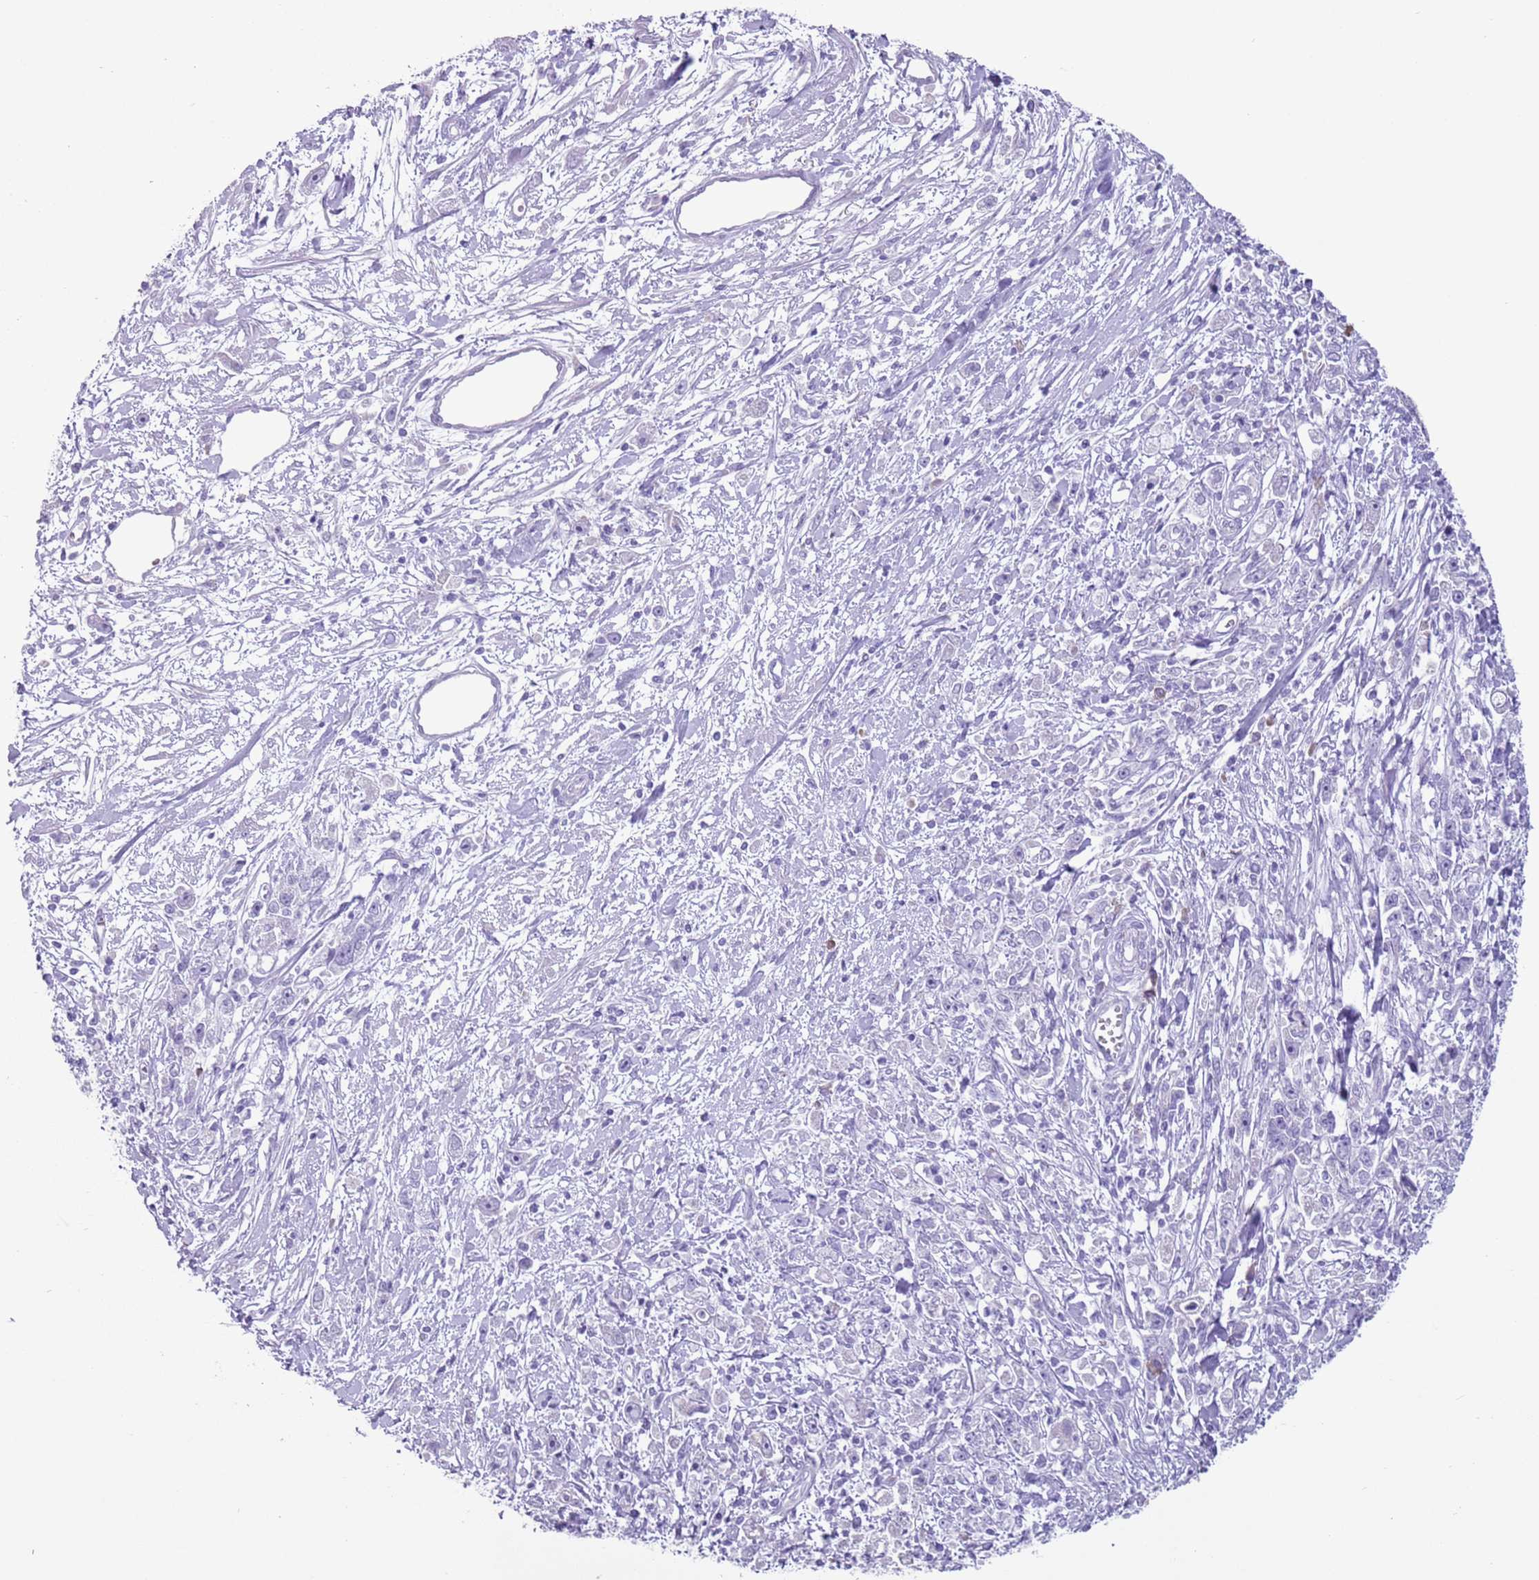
{"staining": {"intensity": "negative", "quantity": "none", "location": "none"}, "tissue": "stomach cancer", "cell_type": "Tumor cells", "image_type": "cancer", "snomed": [{"axis": "morphology", "description": "Adenocarcinoma, NOS"}, {"axis": "topography", "description": "Stomach"}], "caption": "High power microscopy photomicrograph of an IHC image of stomach cancer (adenocarcinoma), revealing no significant staining in tumor cells.", "gene": "HYOU1", "patient": {"sex": "female", "age": 59}}